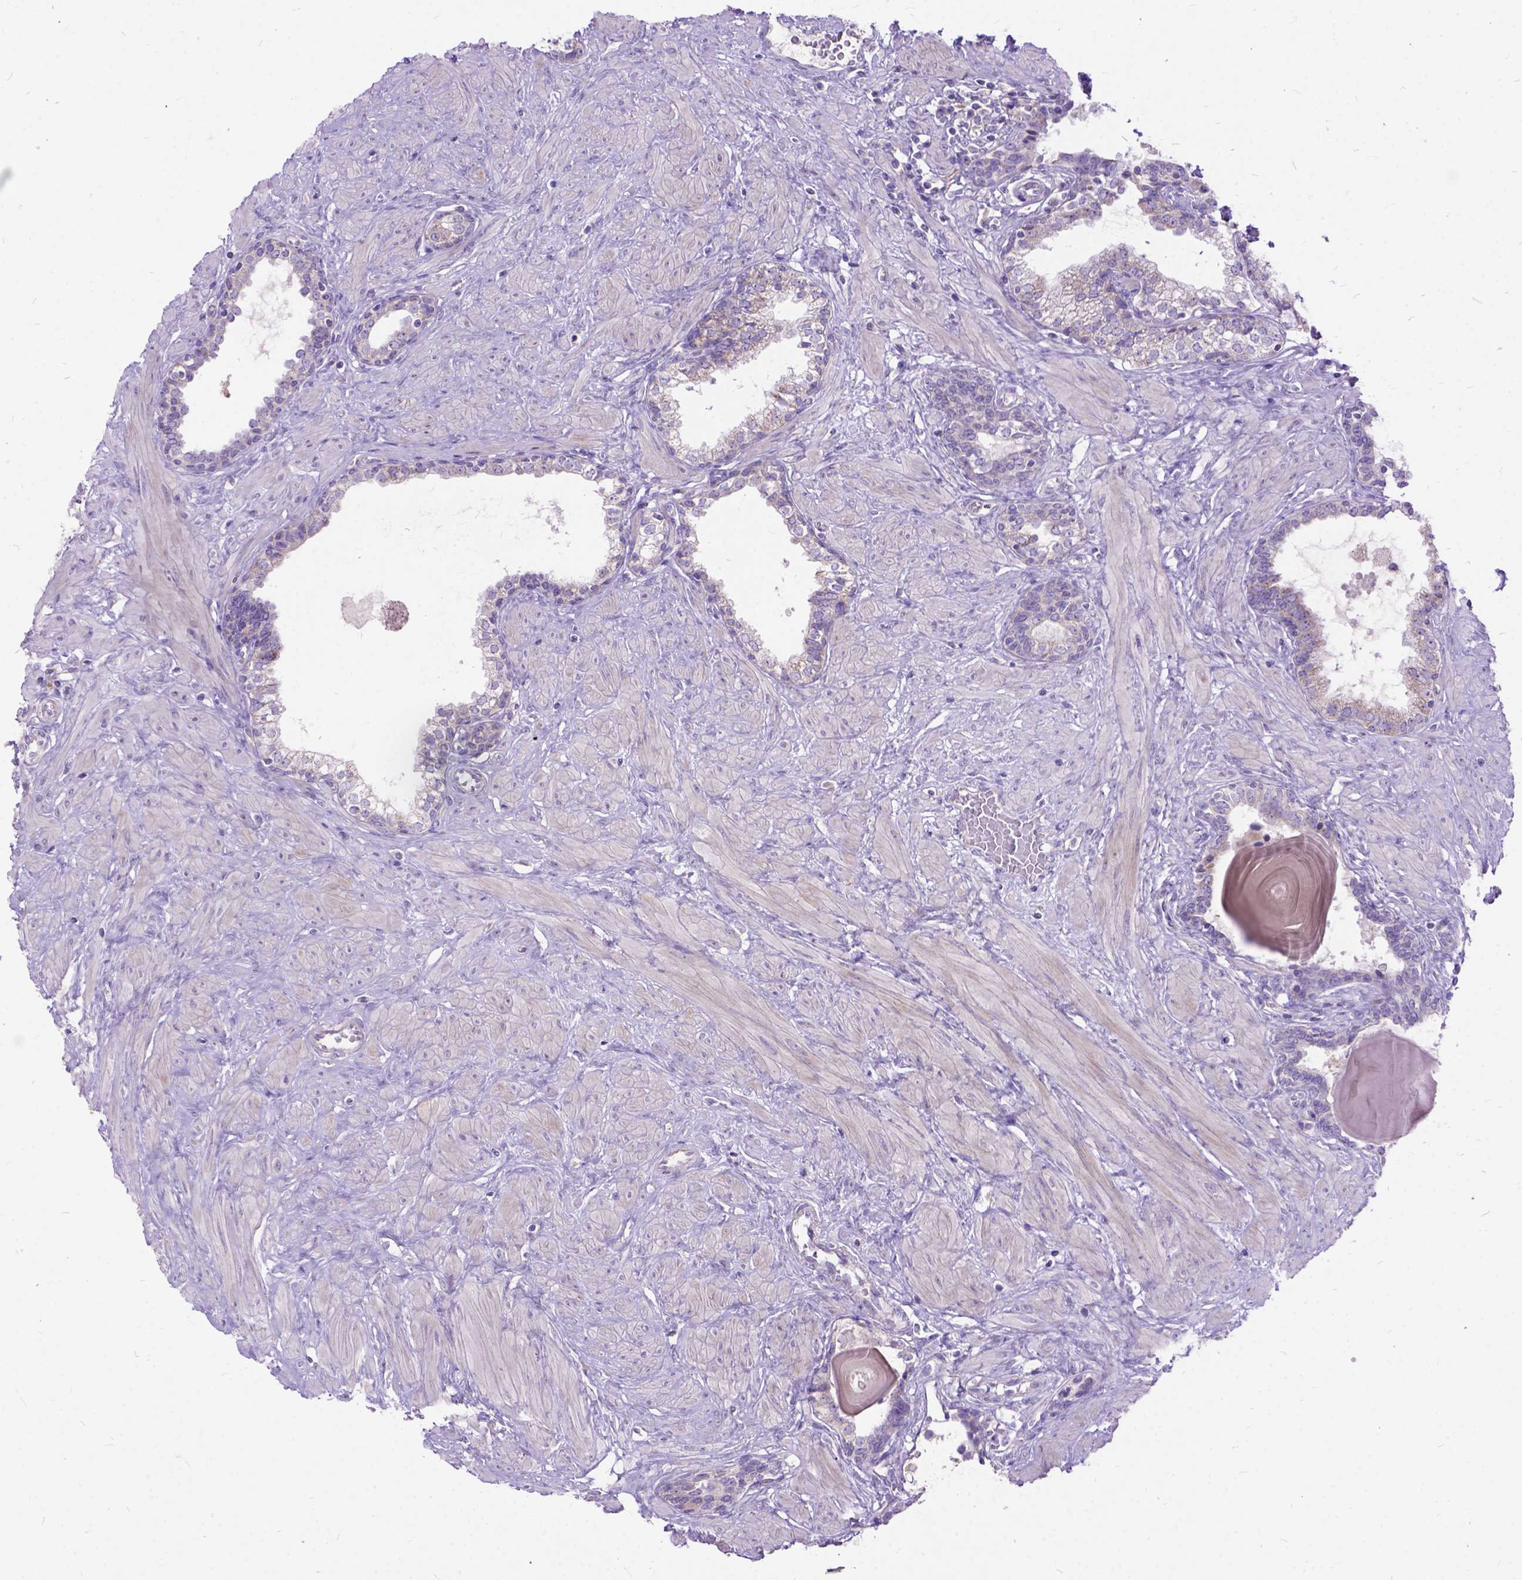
{"staining": {"intensity": "negative", "quantity": "none", "location": "none"}, "tissue": "prostate", "cell_type": "Glandular cells", "image_type": "normal", "snomed": [{"axis": "morphology", "description": "Normal tissue, NOS"}, {"axis": "topography", "description": "Prostate"}], "caption": "There is no significant staining in glandular cells of prostate. (Stains: DAB immunohistochemistry with hematoxylin counter stain, Microscopy: brightfield microscopy at high magnification).", "gene": "CTAG2", "patient": {"sex": "male", "age": 55}}